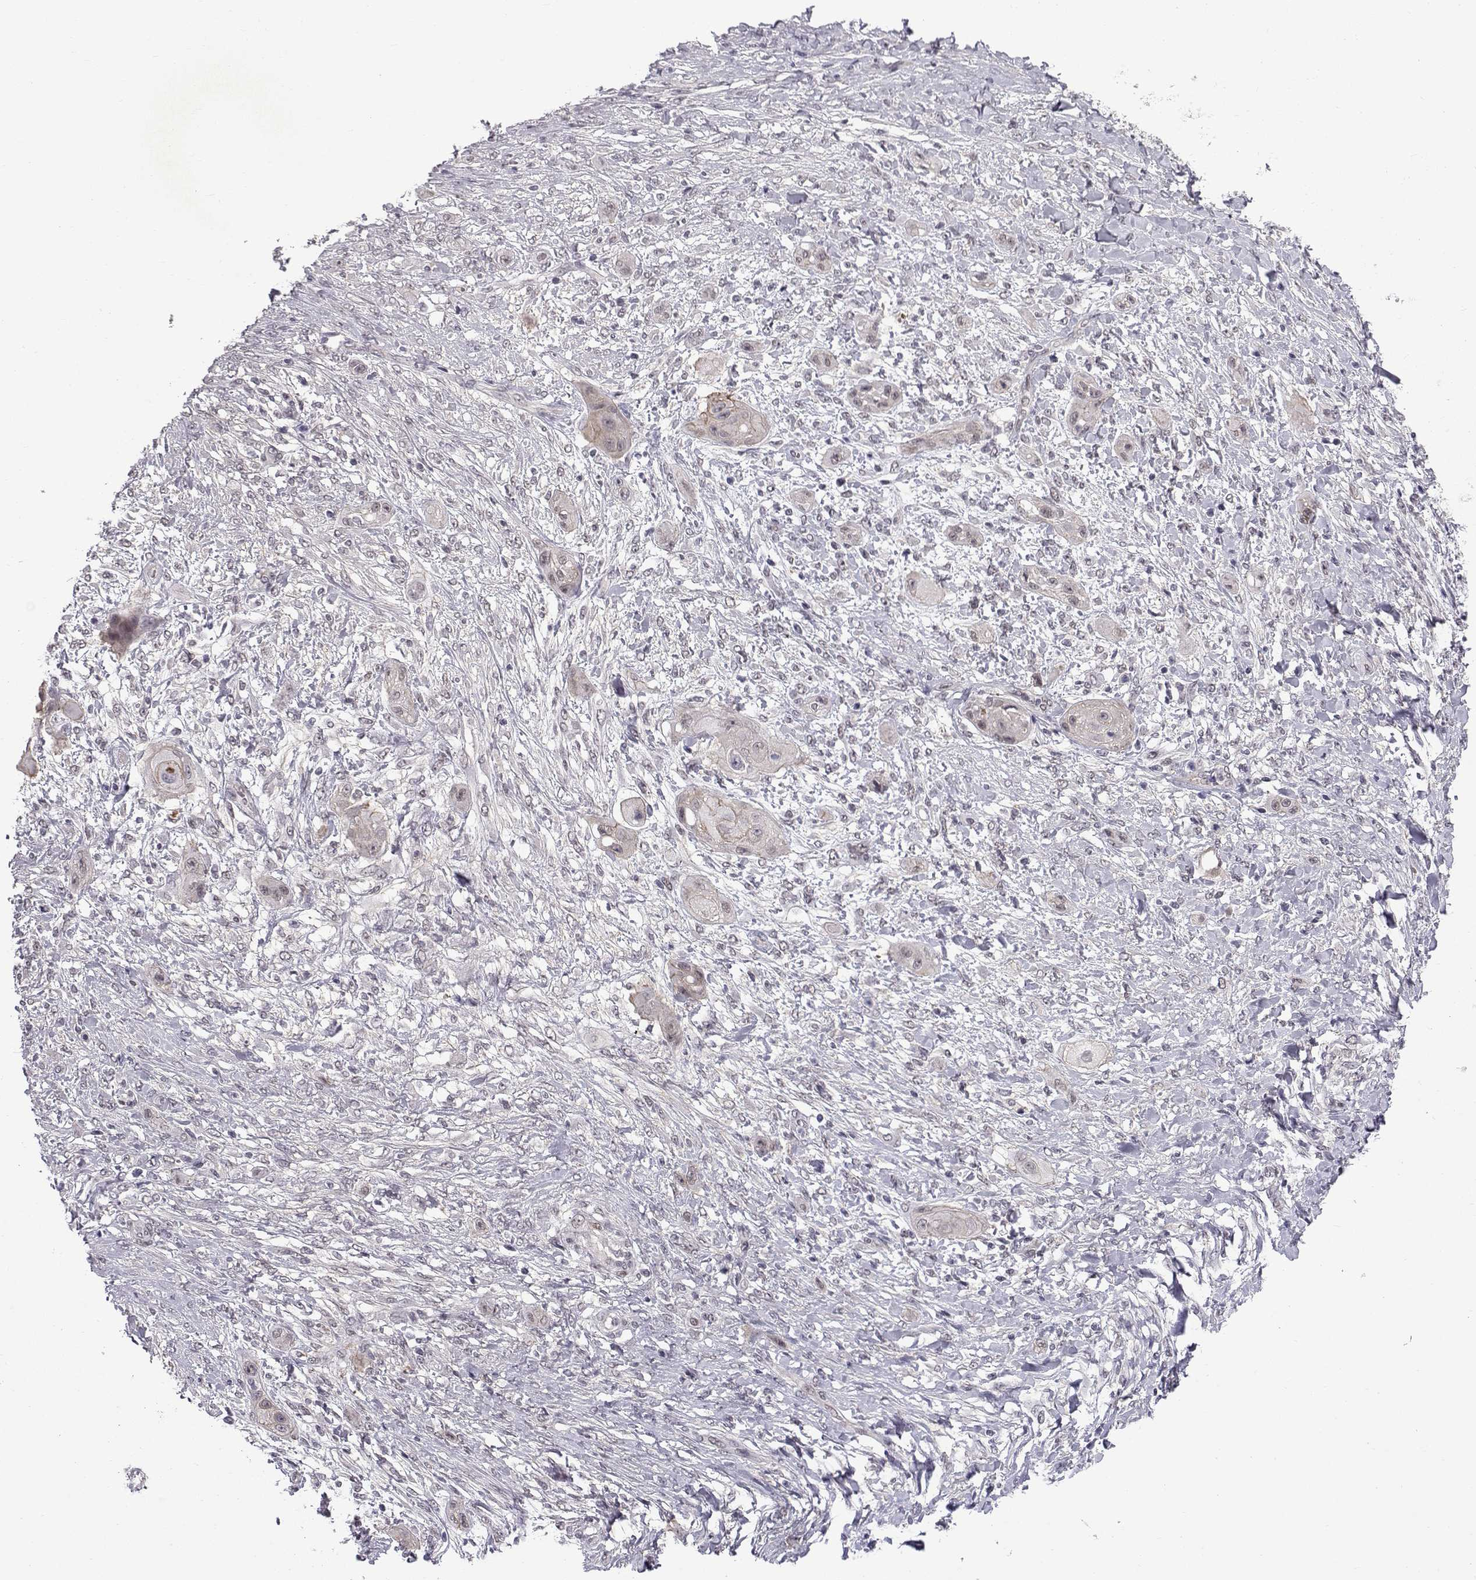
{"staining": {"intensity": "negative", "quantity": "none", "location": "none"}, "tissue": "skin cancer", "cell_type": "Tumor cells", "image_type": "cancer", "snomed": [{"axis": "morphology", "description": "Squamous cell carcinoma, NOS"}, {"axis": "topography", "description": "Skin"}], "caption": "Immunohistochemistry (IHC) of human squamous cell carcinoma (skin) shows no positivity in tumor cells.", "gene": "RBM24", "patient": {"sex": "male", "age": 62}}